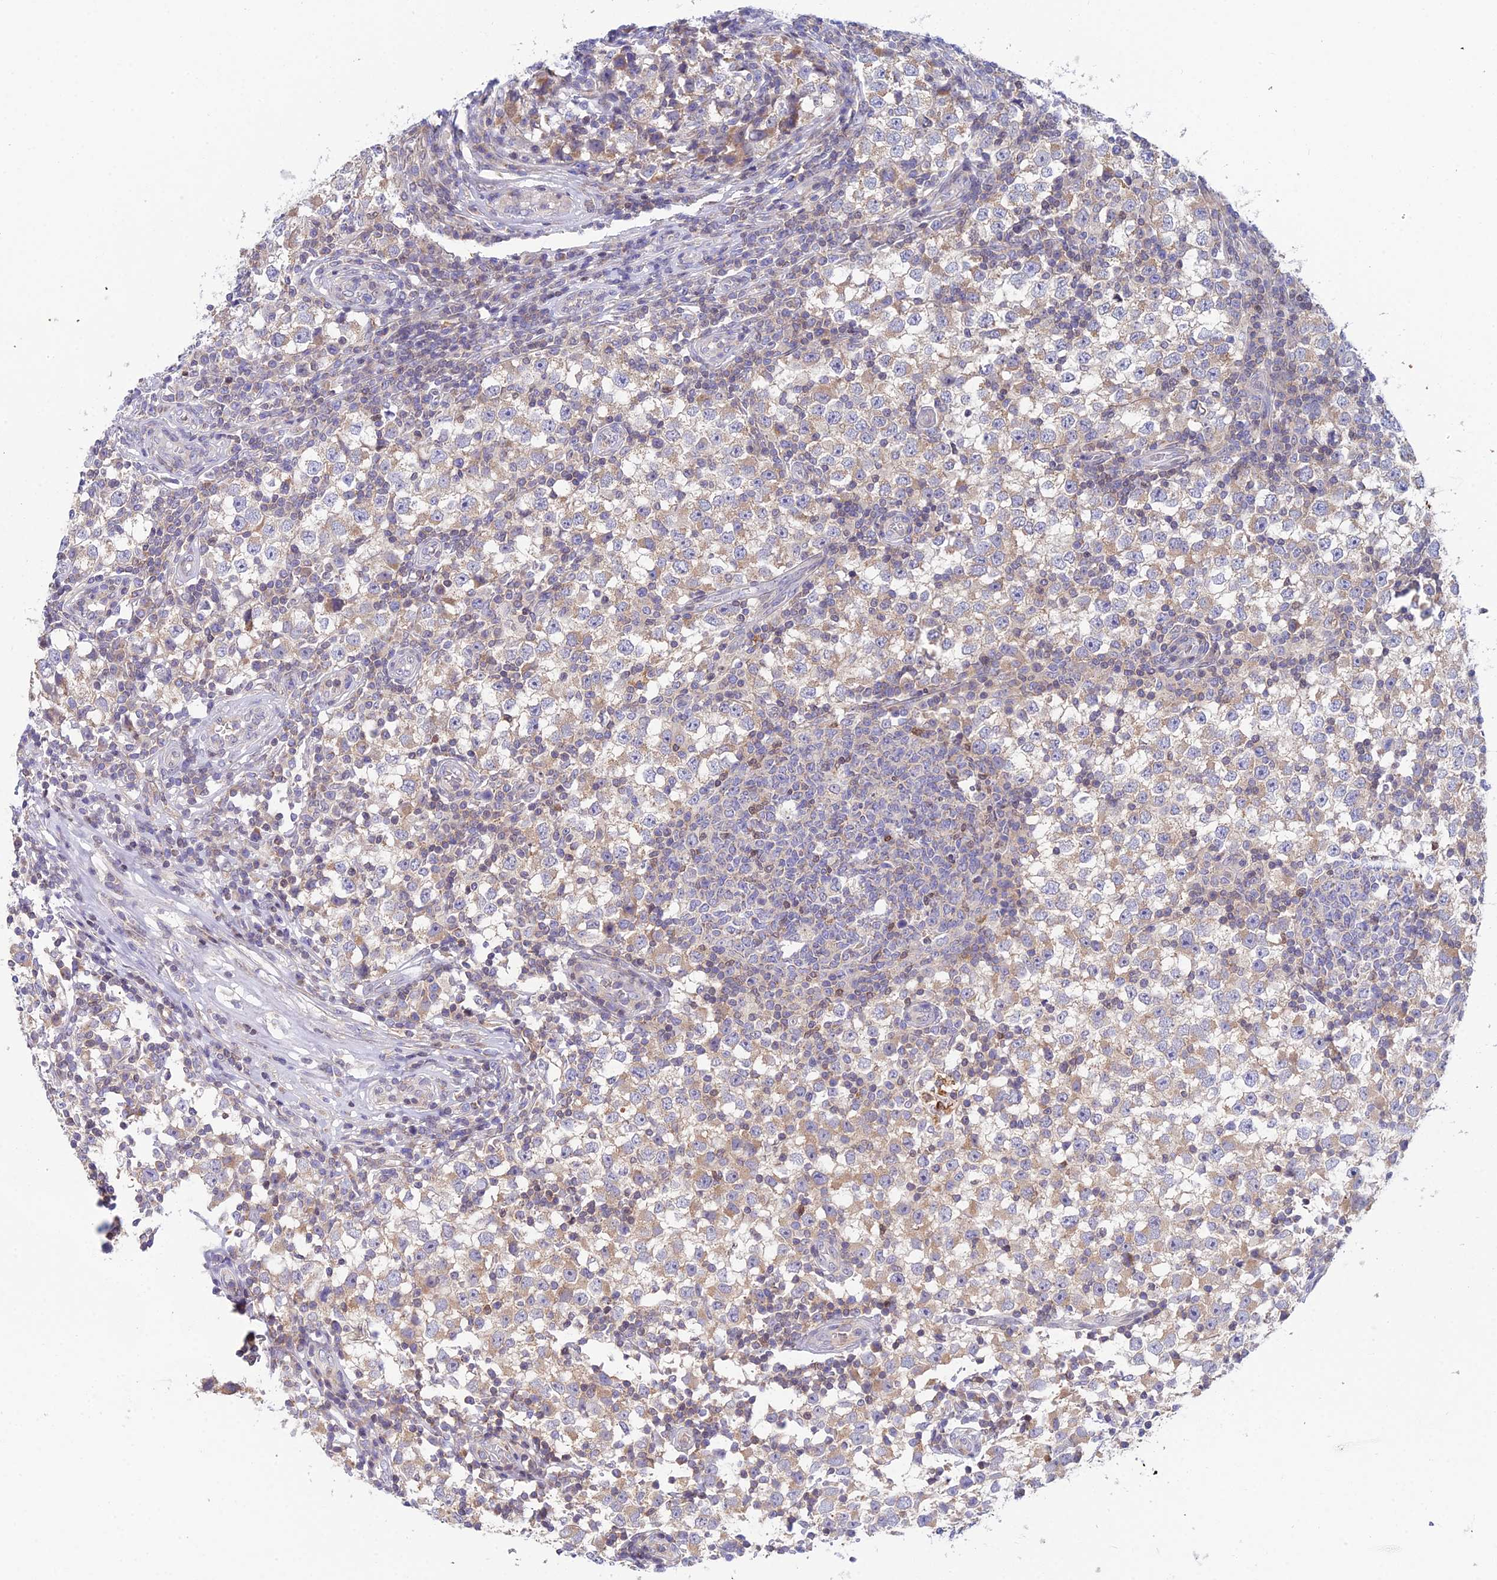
{"staining": {"intensity": "negative", "quantity": "none", "location": "none"}, "tissue": "testis cancer", "cell_type": "Tumor cells", "image_type": "cancer", "snomed": [{"axis": "morphology", "description": "Seminoma, NOS"}, {"axis": "topography", "description": "Testis"}], "caption": "This is an immunohistochemistry micrograph of testis cancer (seminoma). There is no positivity in tumor cells.", "gene": "ELOA2", "patient": {"sex": "male", "age": 65}}